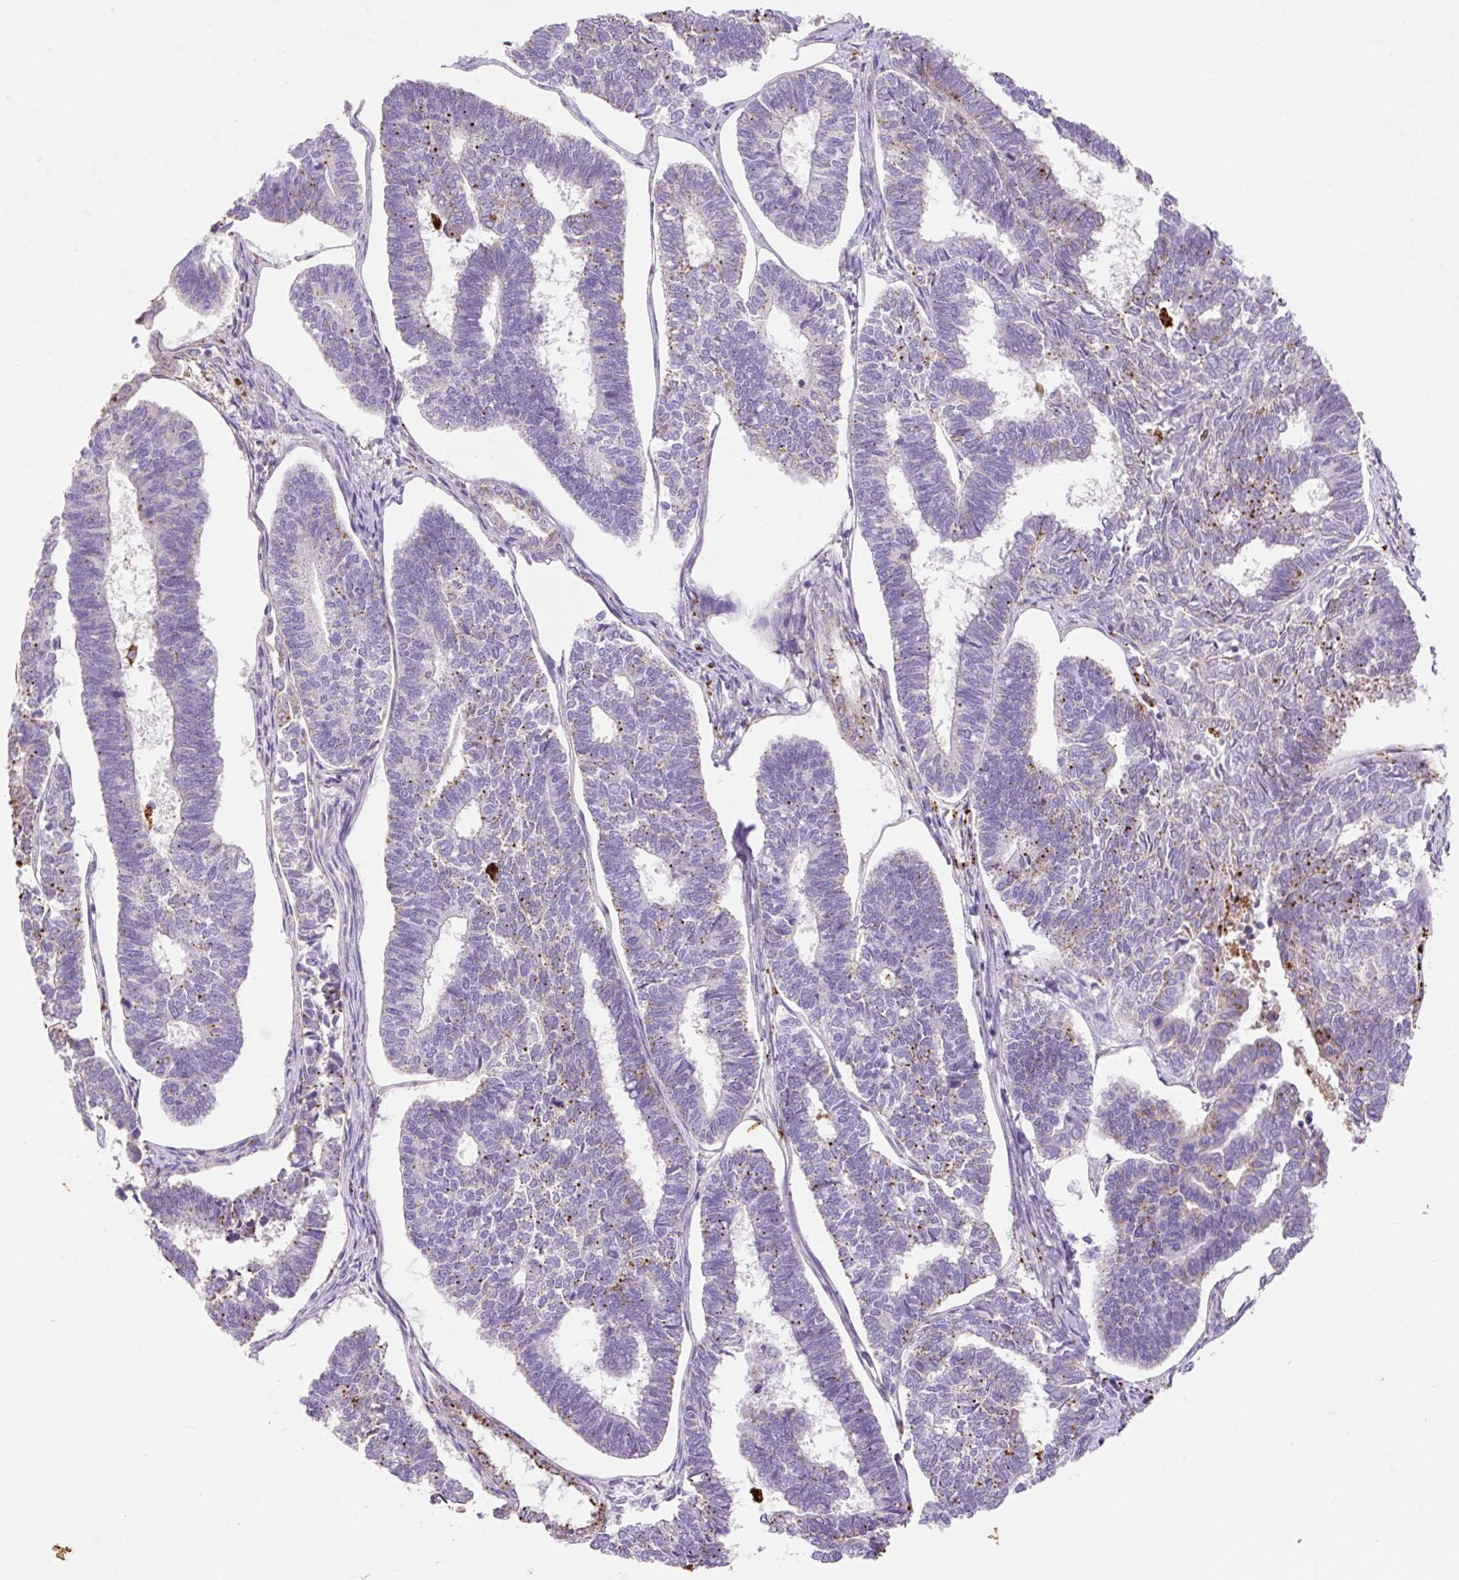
{"staining": {"intensity": "moderate", "quantity": "<25%", "location": "cytoplasmic/membranous"}, "tissue": "endometrial cancer", "cell_type": "Tumor cells", "image_type": "cancer", "snomed": [{"axis": "morphology", "description": "Adenocarcinoma, NOS"}, {"axis": "topography", "description": "Endometrium"}], "caption": "DAB immunohistochemical staining of human endometrial adenocarcinoma reveals moderate cytoplasmic/membranous protein staining in approximately <25% of tumor cells. The protein of interest is stained brown, and the nuclei are stained in blue (DAB (3,3'-diaminobenzidine) IHC with brightfield microscopy, high magnification).", "gene": "HEXA", "patient": {"sex": "female", "age": 70}}